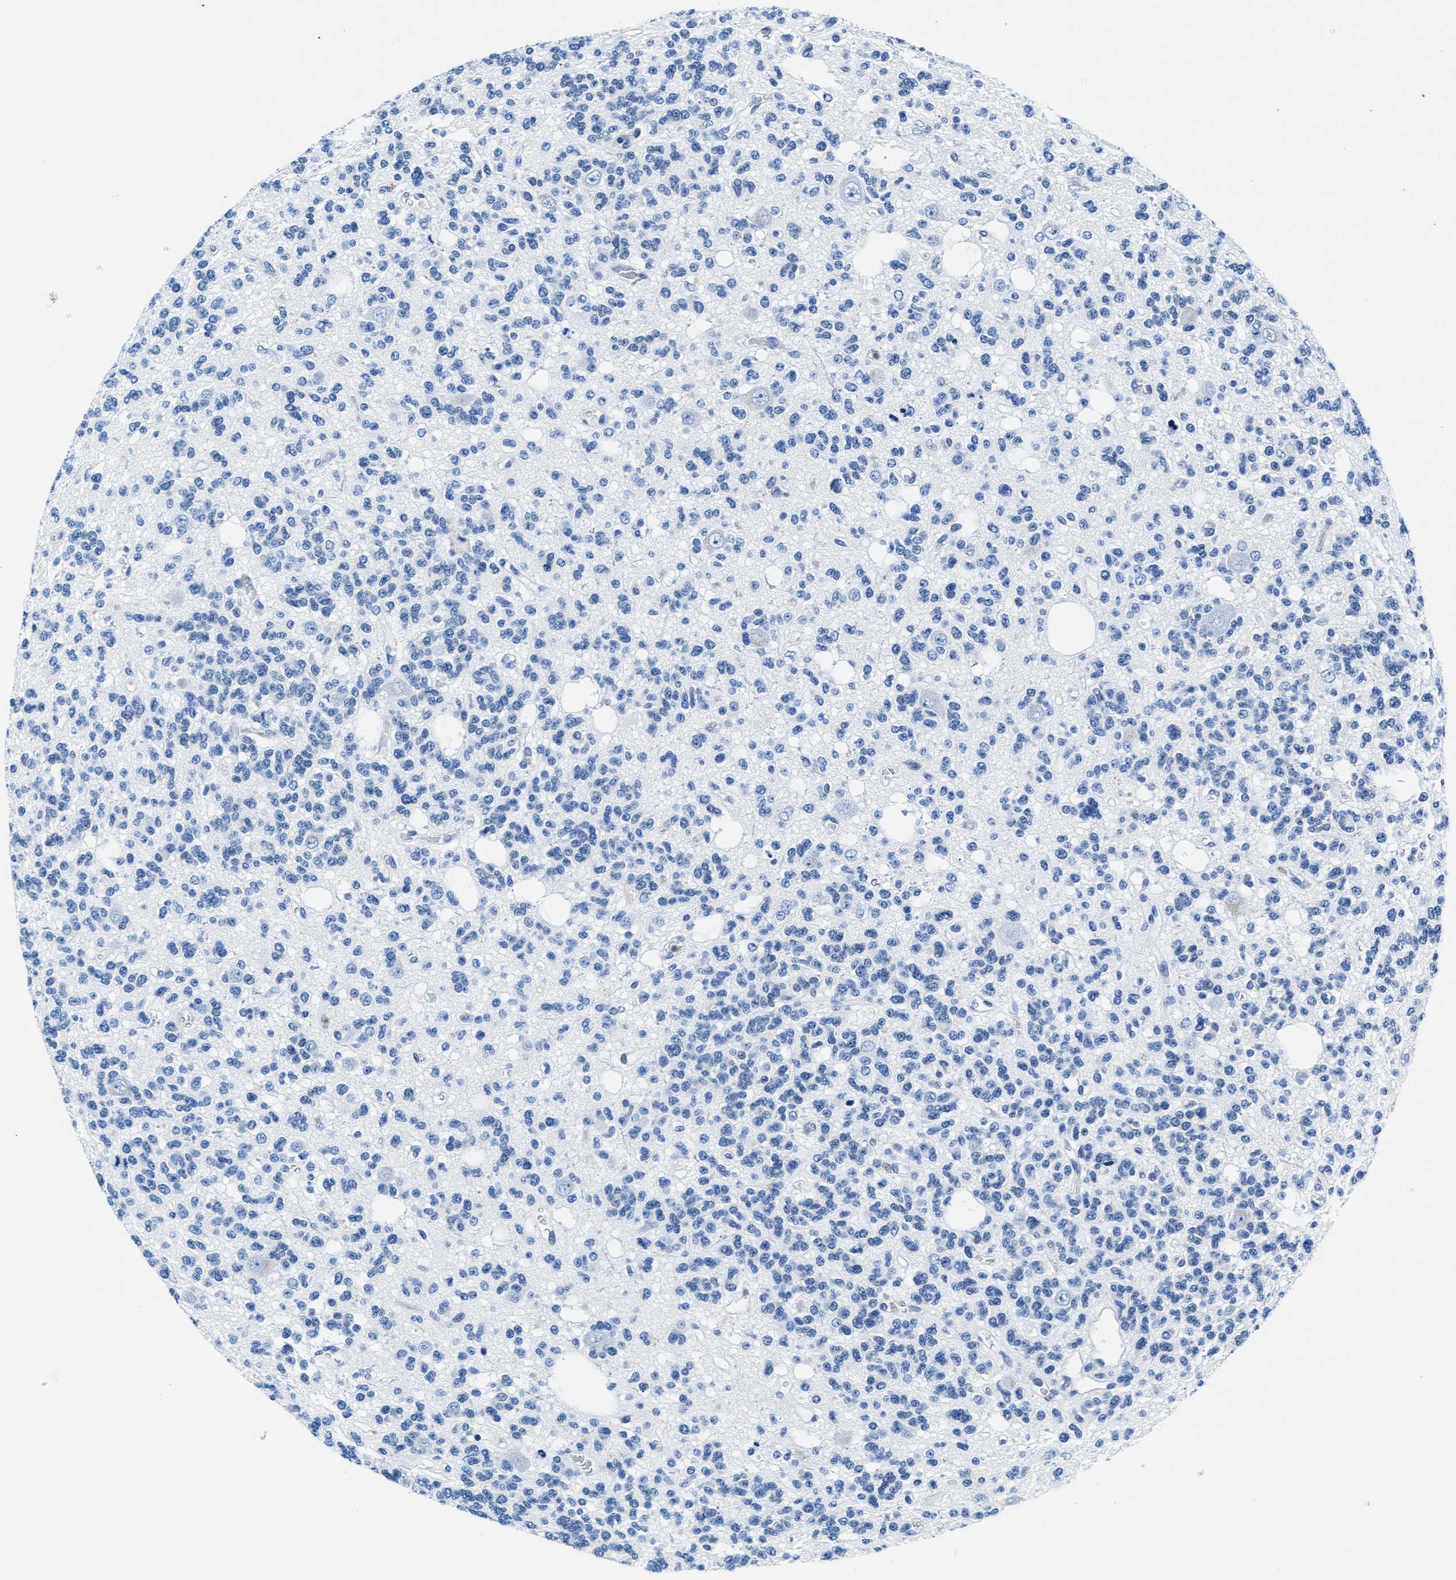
{"staining": {"intensity": "negative", "quantity": "none", "location": "none"}, "tissue": "glioma", "cell_type": "Tumor cells", "image_type": "cancer", "snomed": [{"axis": "morphology", "description": "Glioma, malignant, Low grade"}, {"axis": "topography", "description": "Brain"}], "caption": "A high-resolution image shows IHC staining of glioma, which reveals no significant expression in tumor cells.", "gene": "MMP8", "patient": {"sex": "male", "age": 38}}